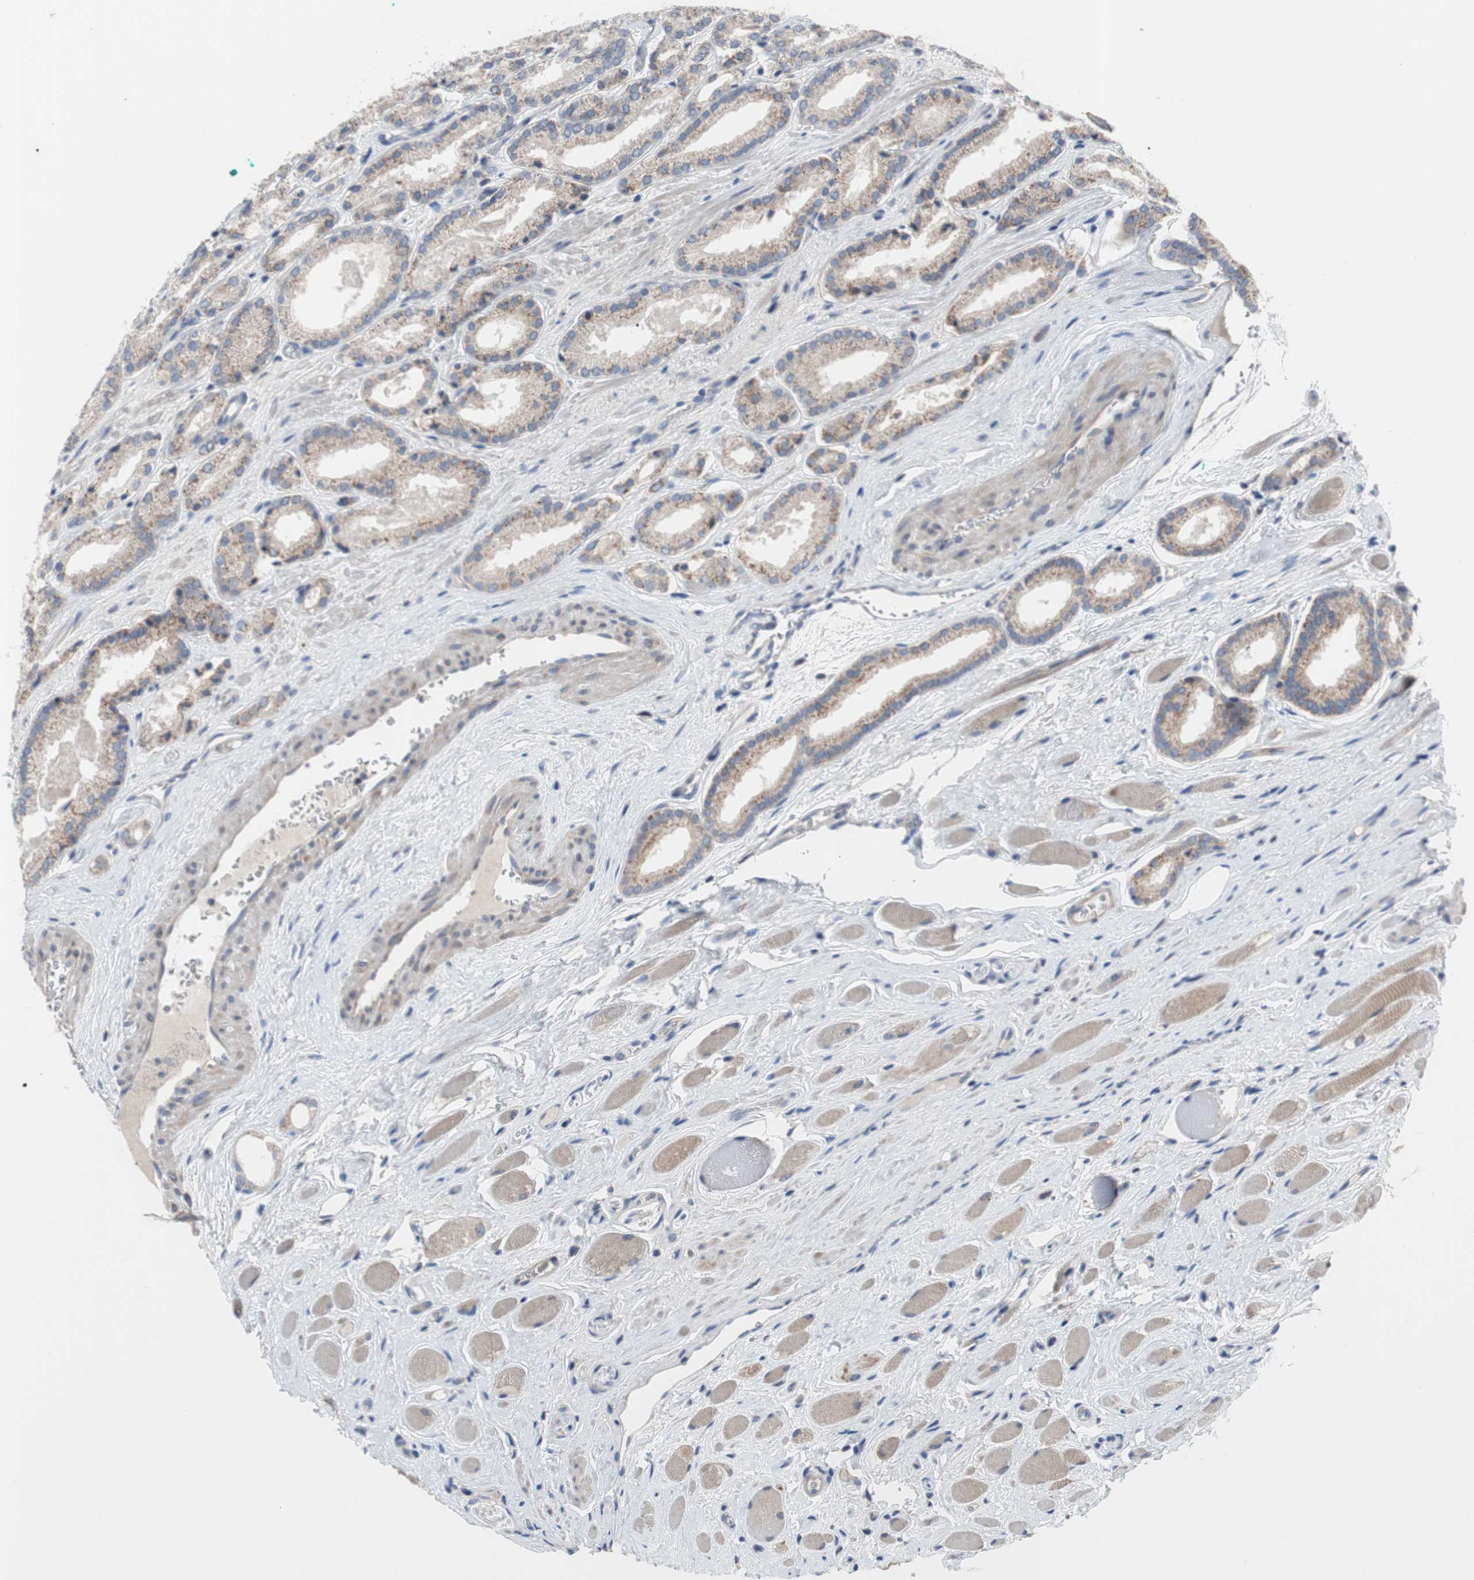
{"staining": {"intensity": "weak", "quantity": ">75%", "location": "cytoplasmic/membranous"}, "tissue": "prostate cancer", "cell_type": "Tumor cells", "image_type": "cancer", "snomed": [{"axis": "morphology", "description": "Adenocarcinoma, Low grade"}, {"axis": "topography", "description": "Prostate"}], "caption": "High-power microscopy captured an immunohistochemistry (IHC) histopathology image of prostate cancer, revealing weak cytoplasmic/membranous positivity in about >75% of tumor cells.", "gene": "TTC14", "patient": {"sex": "male", "age": 59}}